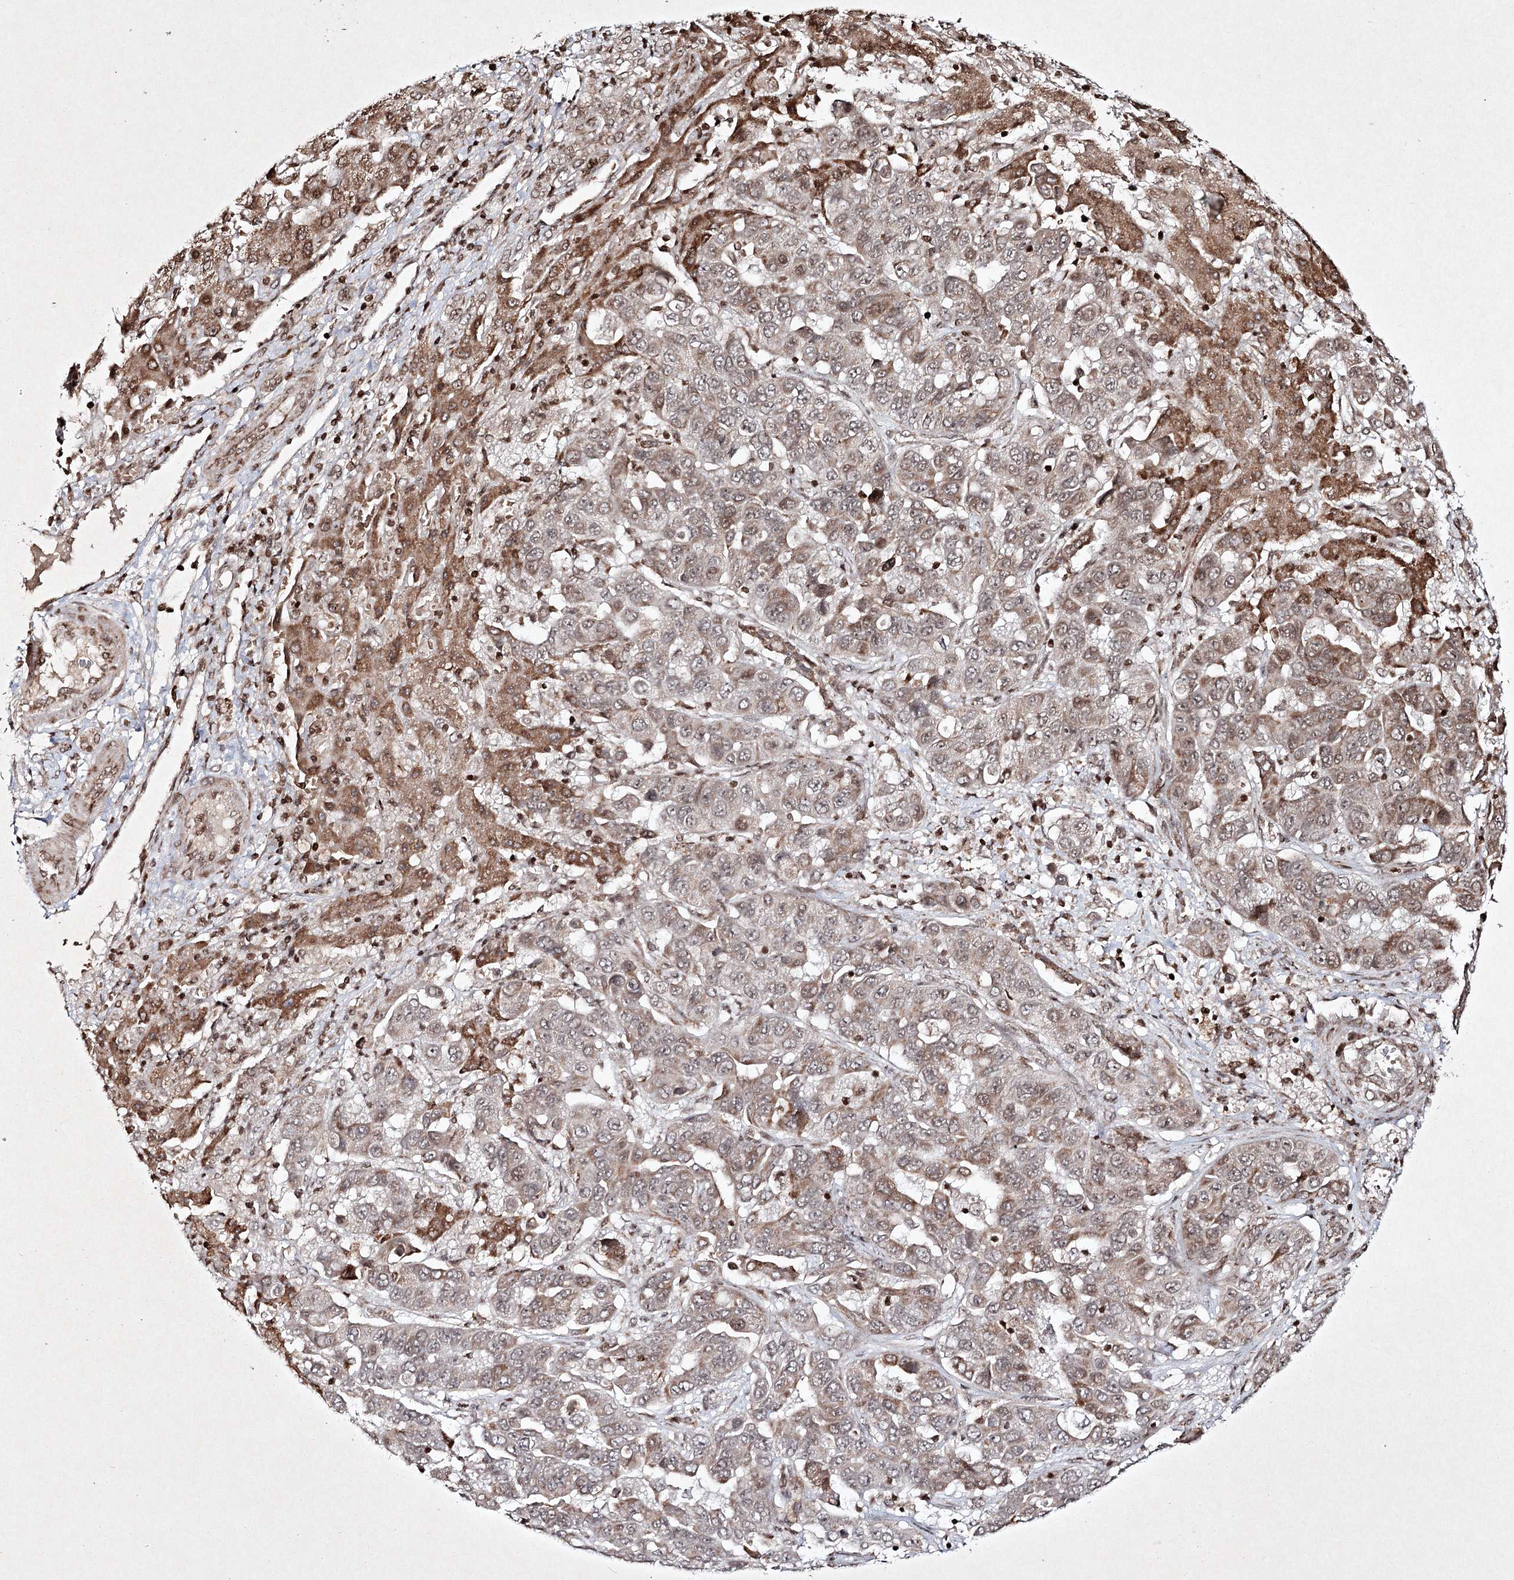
{"staining": {"intensity": "moderate", "quantity": "25%-75%", "location": "cytoplasmic/membranous,nuclear"}, "tissue": "liver cancer", "cell_type": "Tumor cells", "image_type": "cancer", "snomed": [{"axis": "morphology", "description": "Cholangiocarcinoma"}, {"axis": "topography", "description": "Liver"}], "caption": "About 25%-75% of tumor cells in liver cancer (cholangiocarcinoma) exhibit moderate cytoplasmic/membranous and nuclear protein staining as visualized by brown immunohistochemical staining.", "gene": "CARM1", "patient": {"sex": "female", "age": 52}}